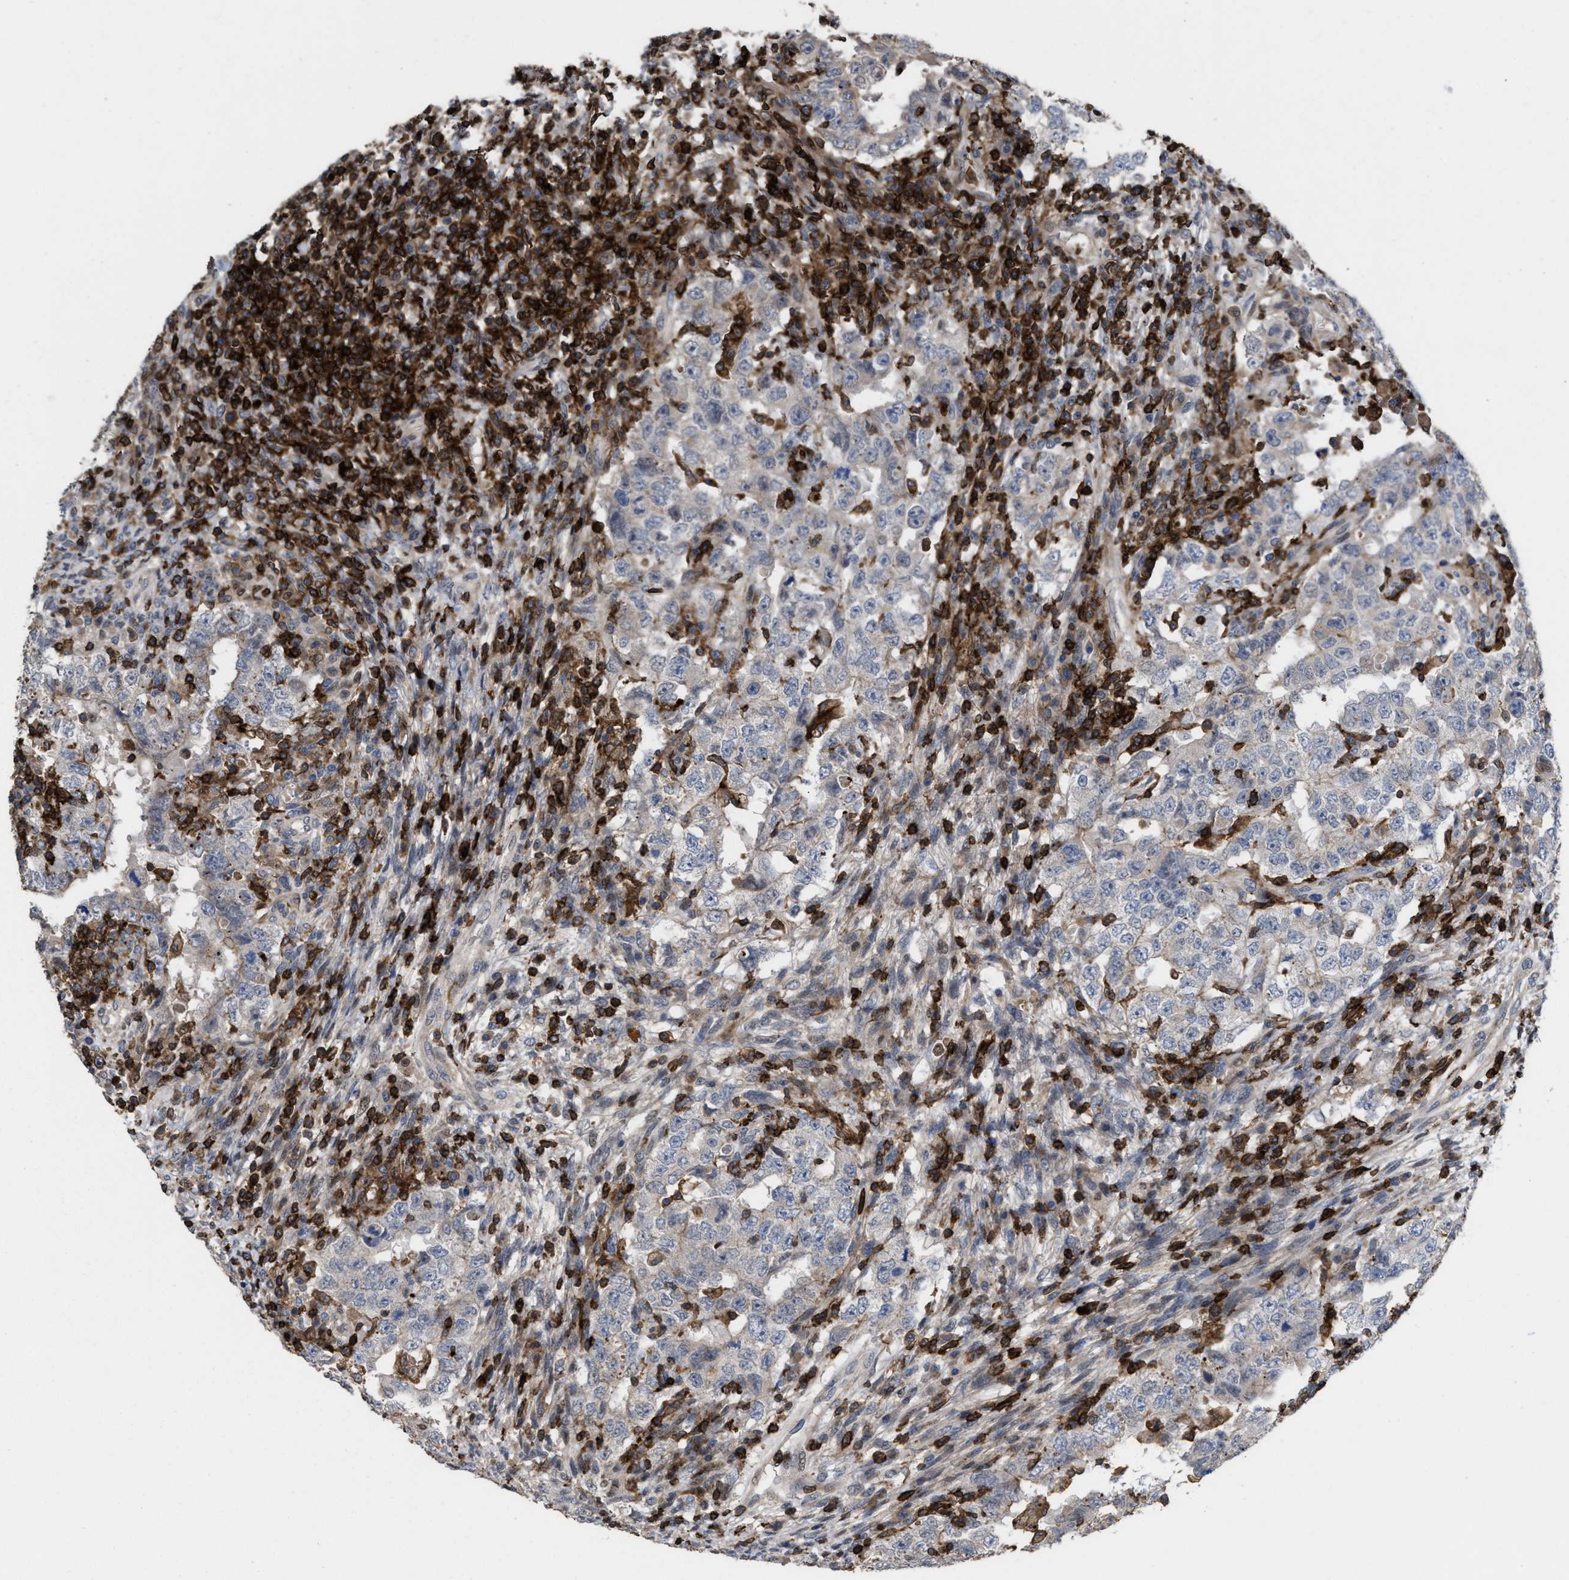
{"staining": {"intensity": "weak", "quantity": "<25%", "location": "cytoplasmic/membranous"}, "tissue": "testis cancer", "cell_type": "Tumor cells", "image_type": "cancer", "snomed": [{"axis": "morphology", "description": "Carcinoma, Embryonal, NOS"}, {"axis": "topography", "description": "Testis"}], "caption": "Immunohistochemistry image of neoplastic tissue: human testis embryonal carcinoma stained with DAB shows no significant protein staining in tumor cells.", "gene": "PTPRE", "patient": {"sex": "male", "age": 26}}